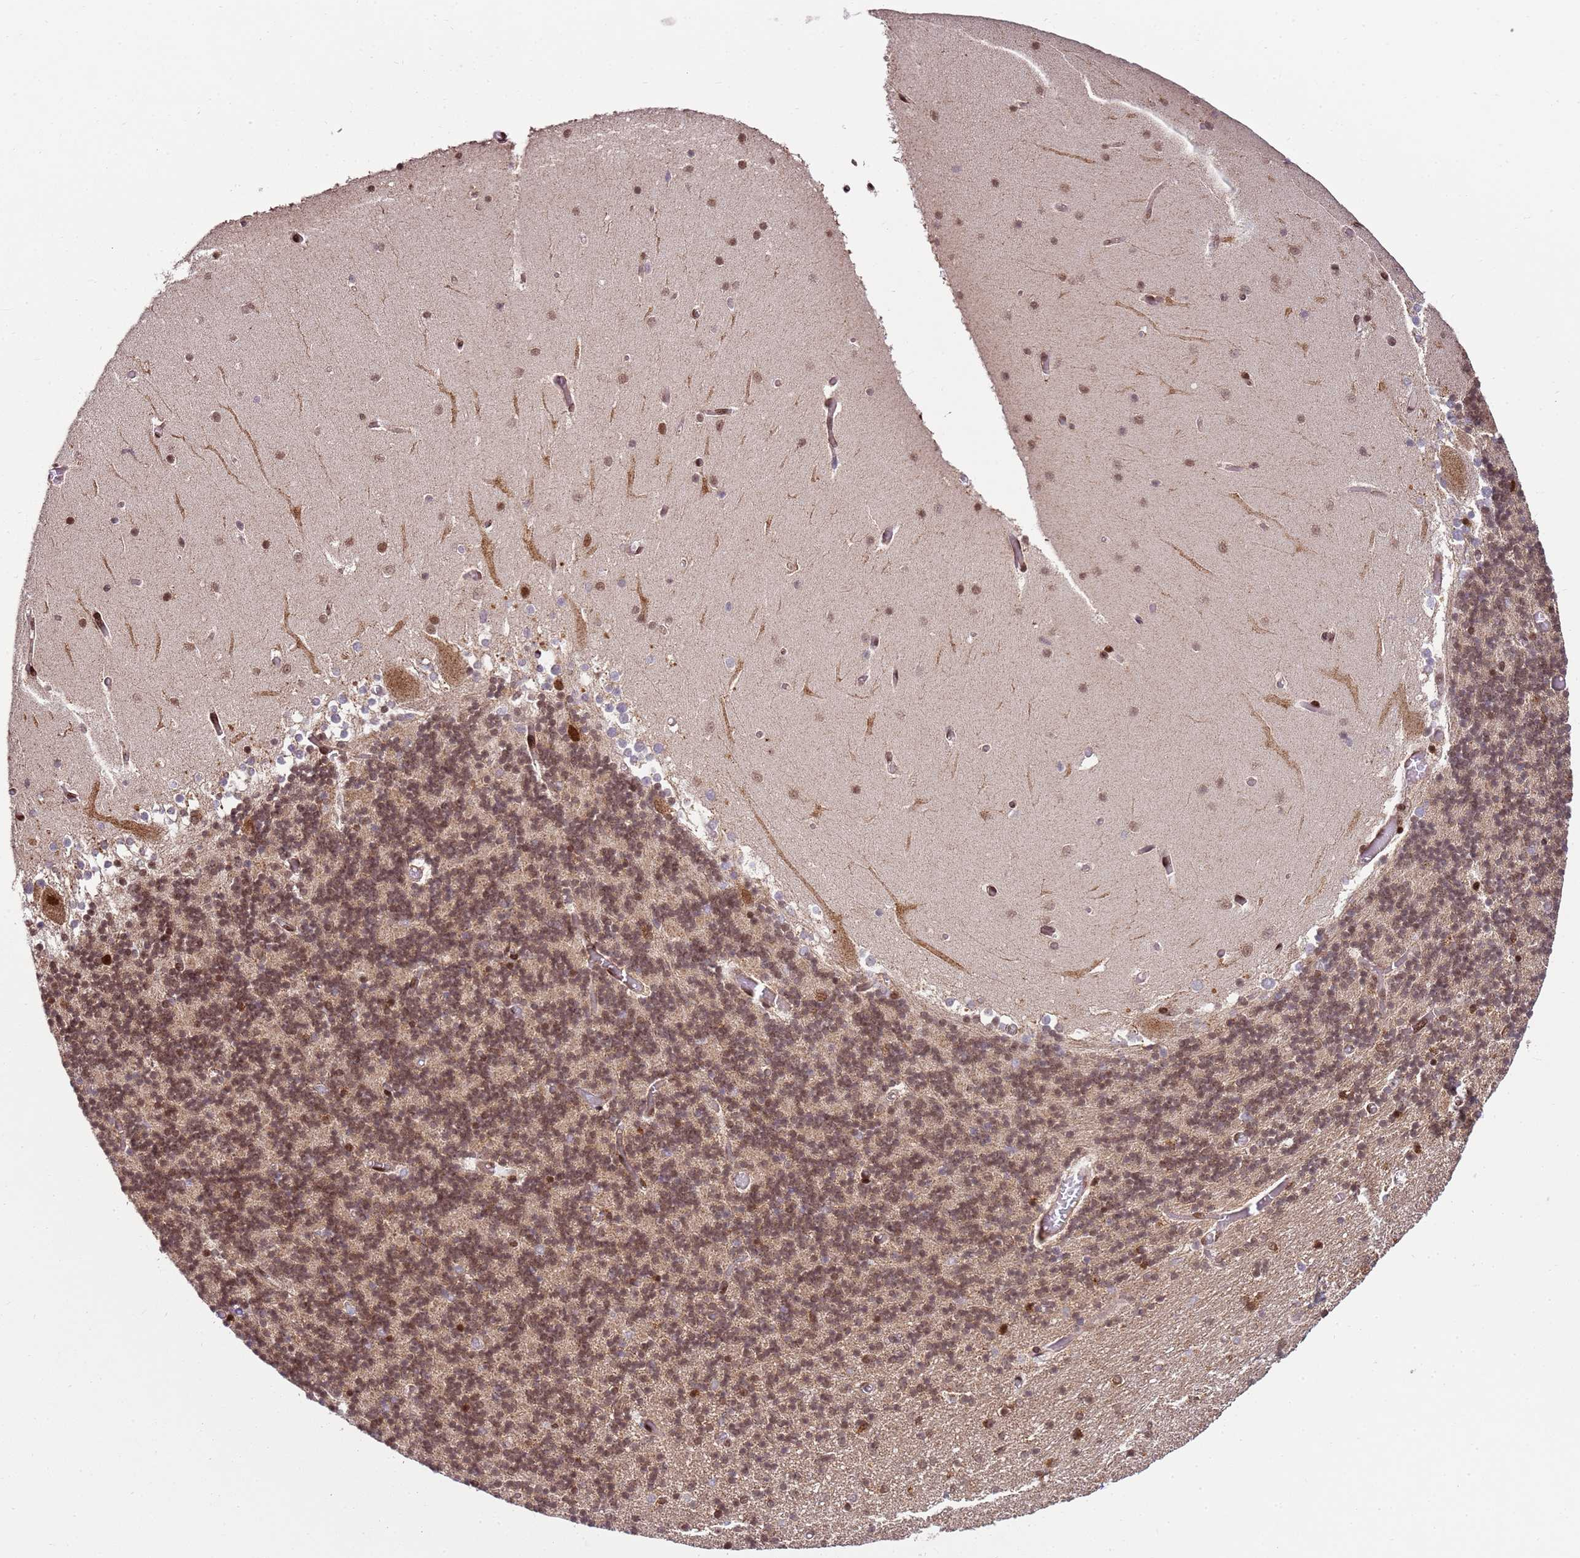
{"staining": {"intensity": "moderate", "quantity": ">75%", "location": "nuclear"}, "tissue": "cerebellum", "cell_type": "Cells in granular layer", "image_type": "normal", "snomed": [{"axis": "morphology", "description": "Normal tissue, NOS"}, {"axis": "topography", "description": "Cerebellum"}], "caption": "IHC image of unremarkable cerebellum stained for a protein (brown), which reveals medium levels of moderate nuclear staining in about >75% of cells in granular layer.", "gene": "PEX14", "patient": {"sex": "female", "age": 28}}